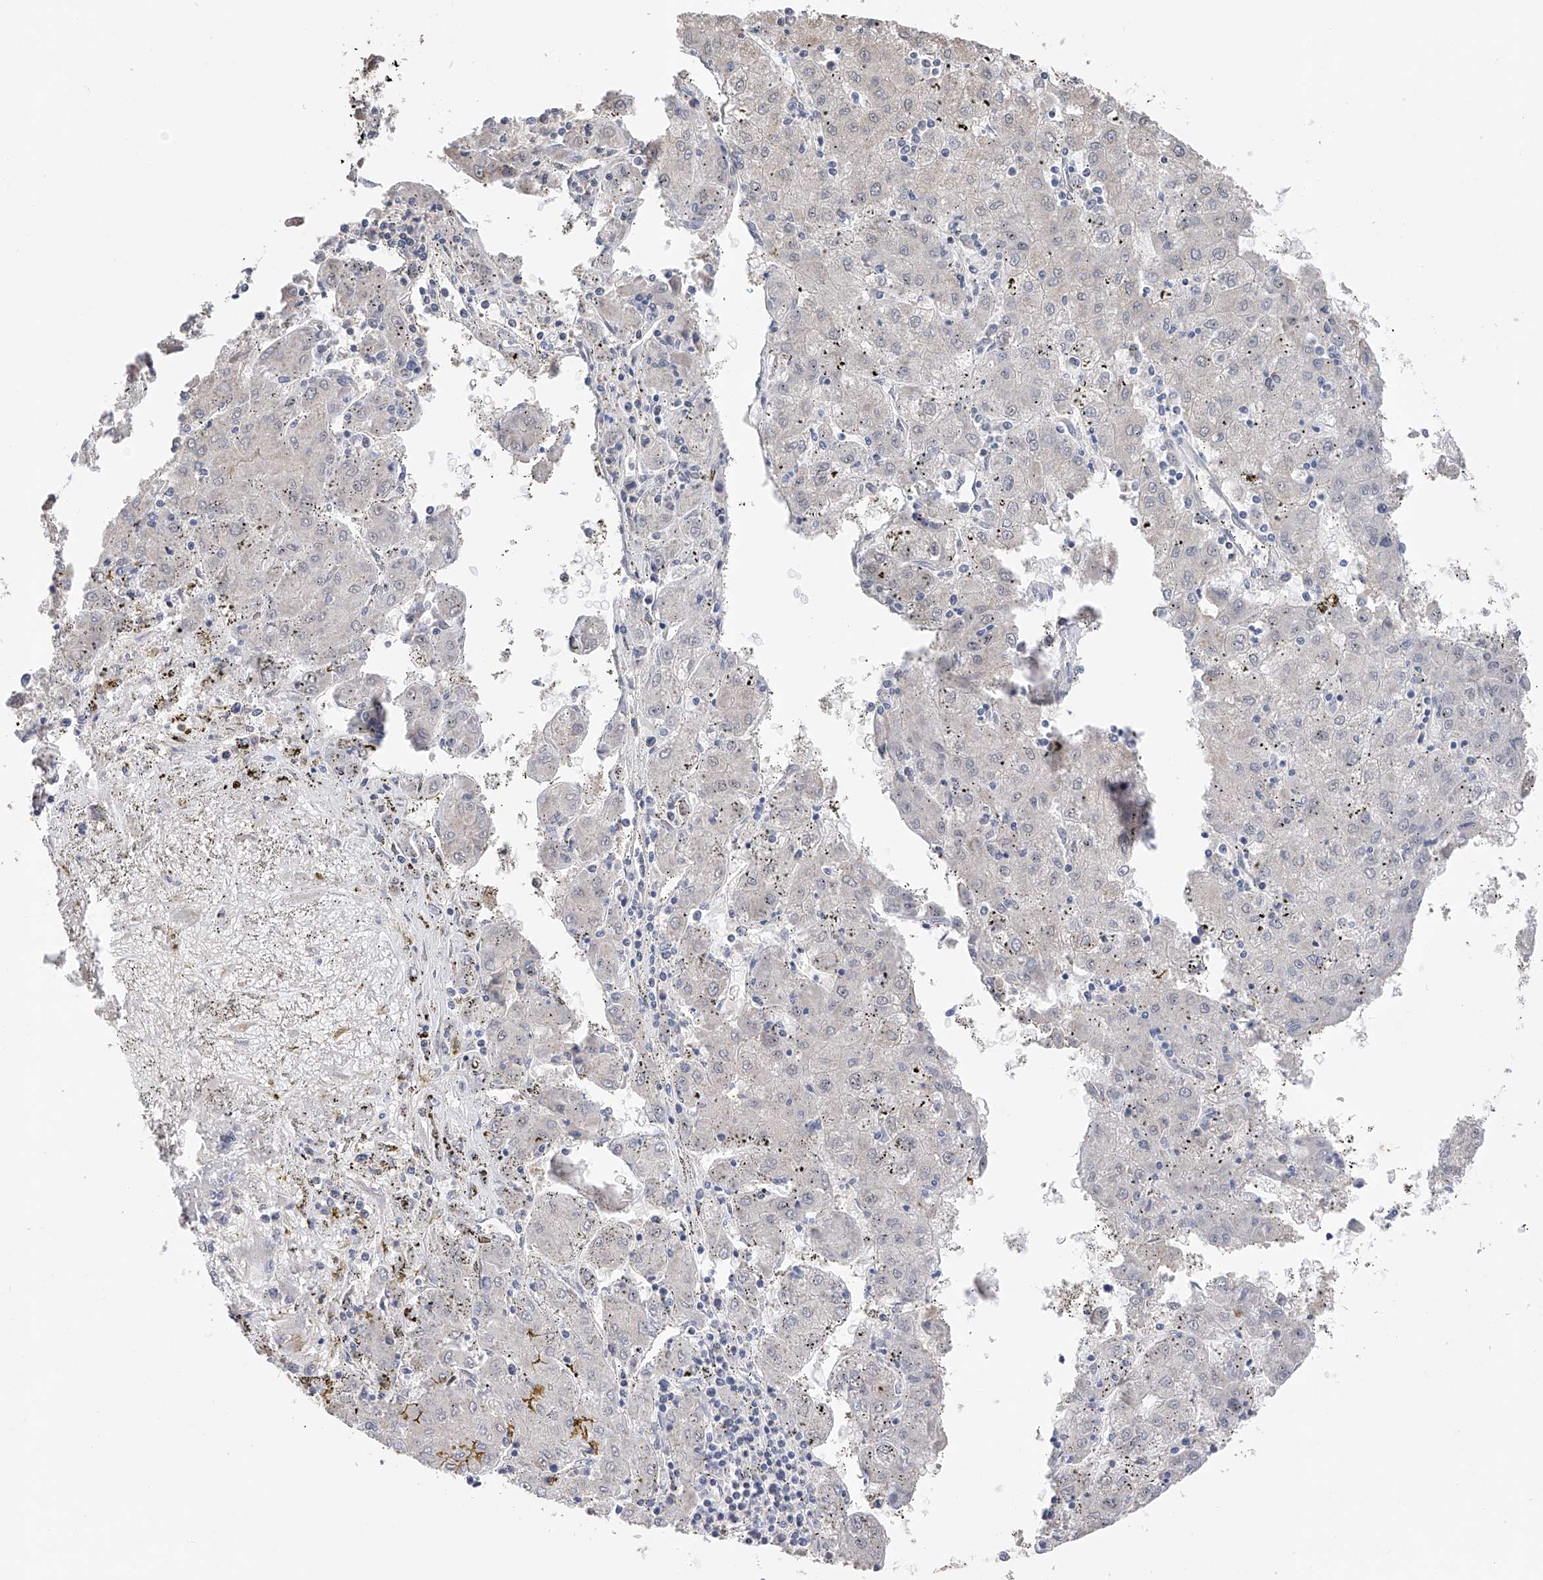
{"staining": {"intensity": "negative", "quantity": "none", "location": "none"}, "tissue": "liver cancer", "cell_type": "Tumor cells", "image_type": "cancer", "snomed": [{"axis": "morphology", "description": "Carcinoma, Hepatocellular, NOS"}, {"axis": "topography", "description": "Liver"}], "caption": "Immunohistochemistry (IHC) of human liver cancer (hepatocellular carcinoma) displays no positivity in tumor cells. The staining was performed using DAB (3,3'-diaminobenzidine) to visualize the protein expression in brown, while the nuclei were stained in blue with hematoxylin (Magnification: 20x).", "gene": "DMAP1", "patient": {"sex": "male", "age": 72}}